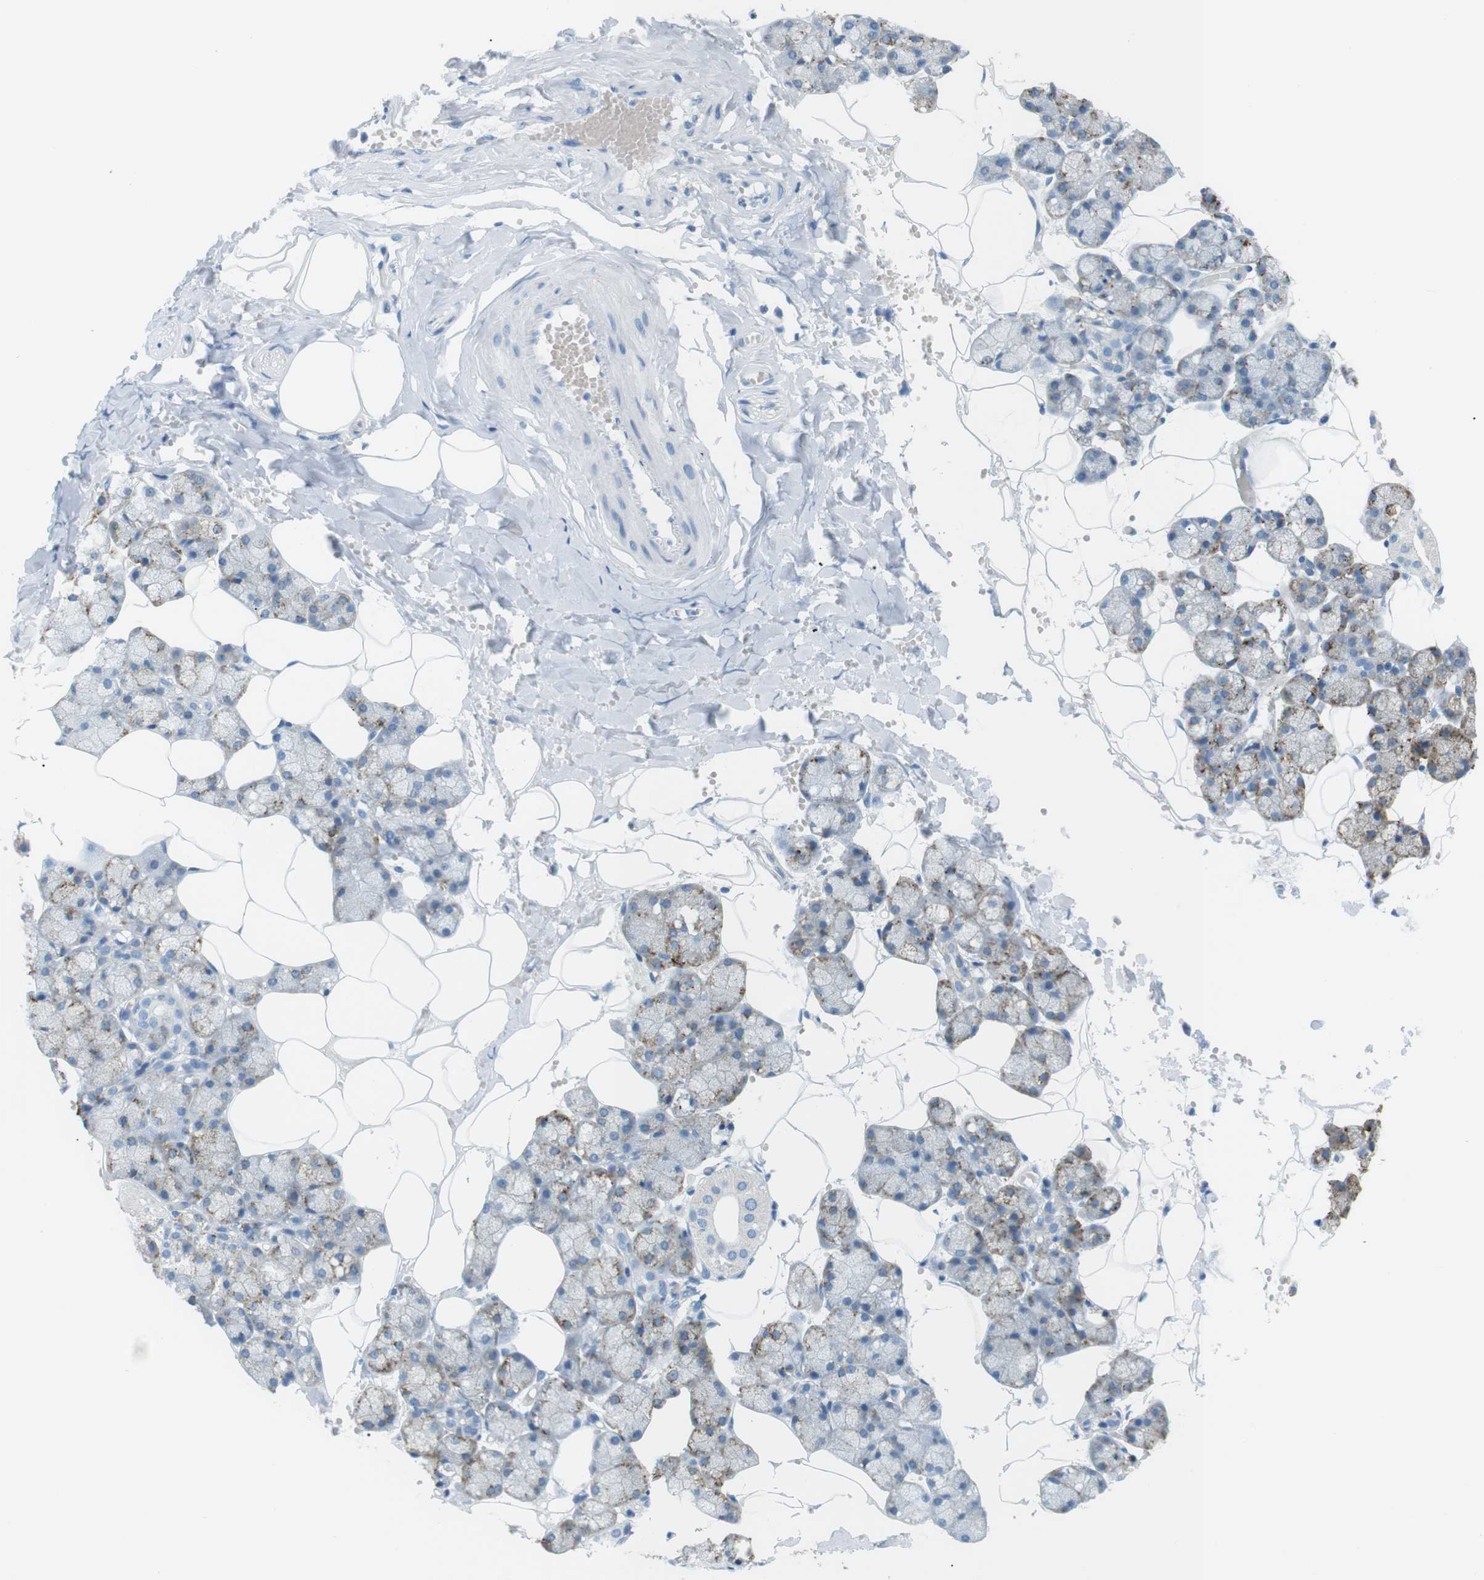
{"staining": {"intensity": "moderate", "quantity": "25%-75%", "location": "cytoplasmic/membranous"}, "tissue": "salivary gland", "cell_type": "Glandular cells", "image_type": "normal", "snomed": [{"axis": "morphology", "description": "Normal tissue, NOS"}, {"axis": "topography", "description": "Salivary gland"}], "caption": "High-power microscopy captured an IHC micrograph of benign salivary gland, revealing moderate cytoplasmic/membranous positivity in about 25%-75% of glandular cells.", "gene": "VAMP1", "patient": {"sex": "male", "age": 62}}